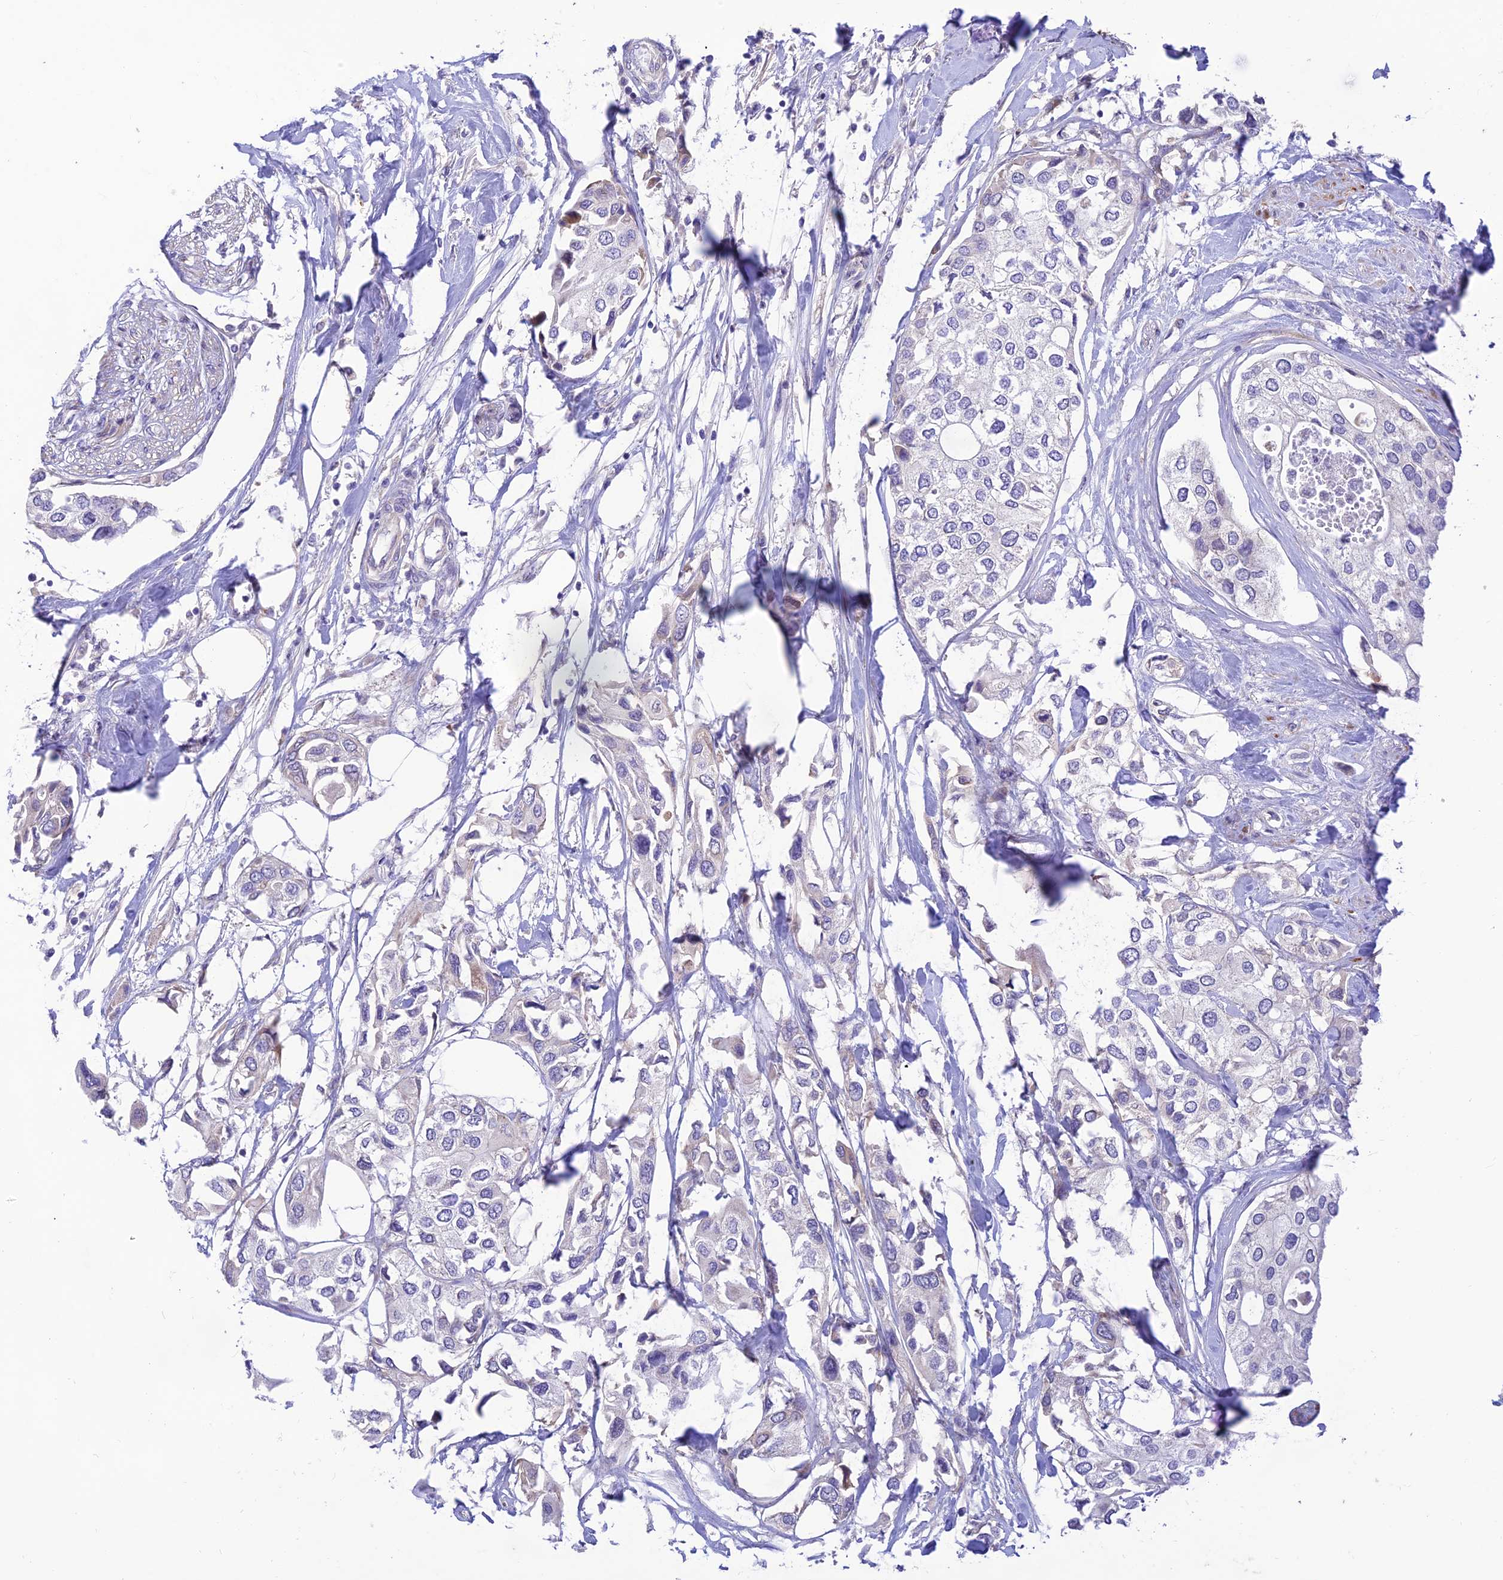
{"staining": {"intensity": "negative", "quantity": "none", "location": "none"}, "tissue": "urothelial cancer", "cell_type": "Tumor cells", "image_type": "cancer", "snomed": [{"axis": "morphology", "description": "Urothelial carcinoma, High grade"}, {"axis": "topography", "description": "Urinary bladder"}], "caption": "Urothelial carcinoma (high-grade) stained for a protein using immunohistochemistry demonstrates no expression tumor cells.", "gene": "FAM186B", "patient": {"sex": "male", "age": 64}}